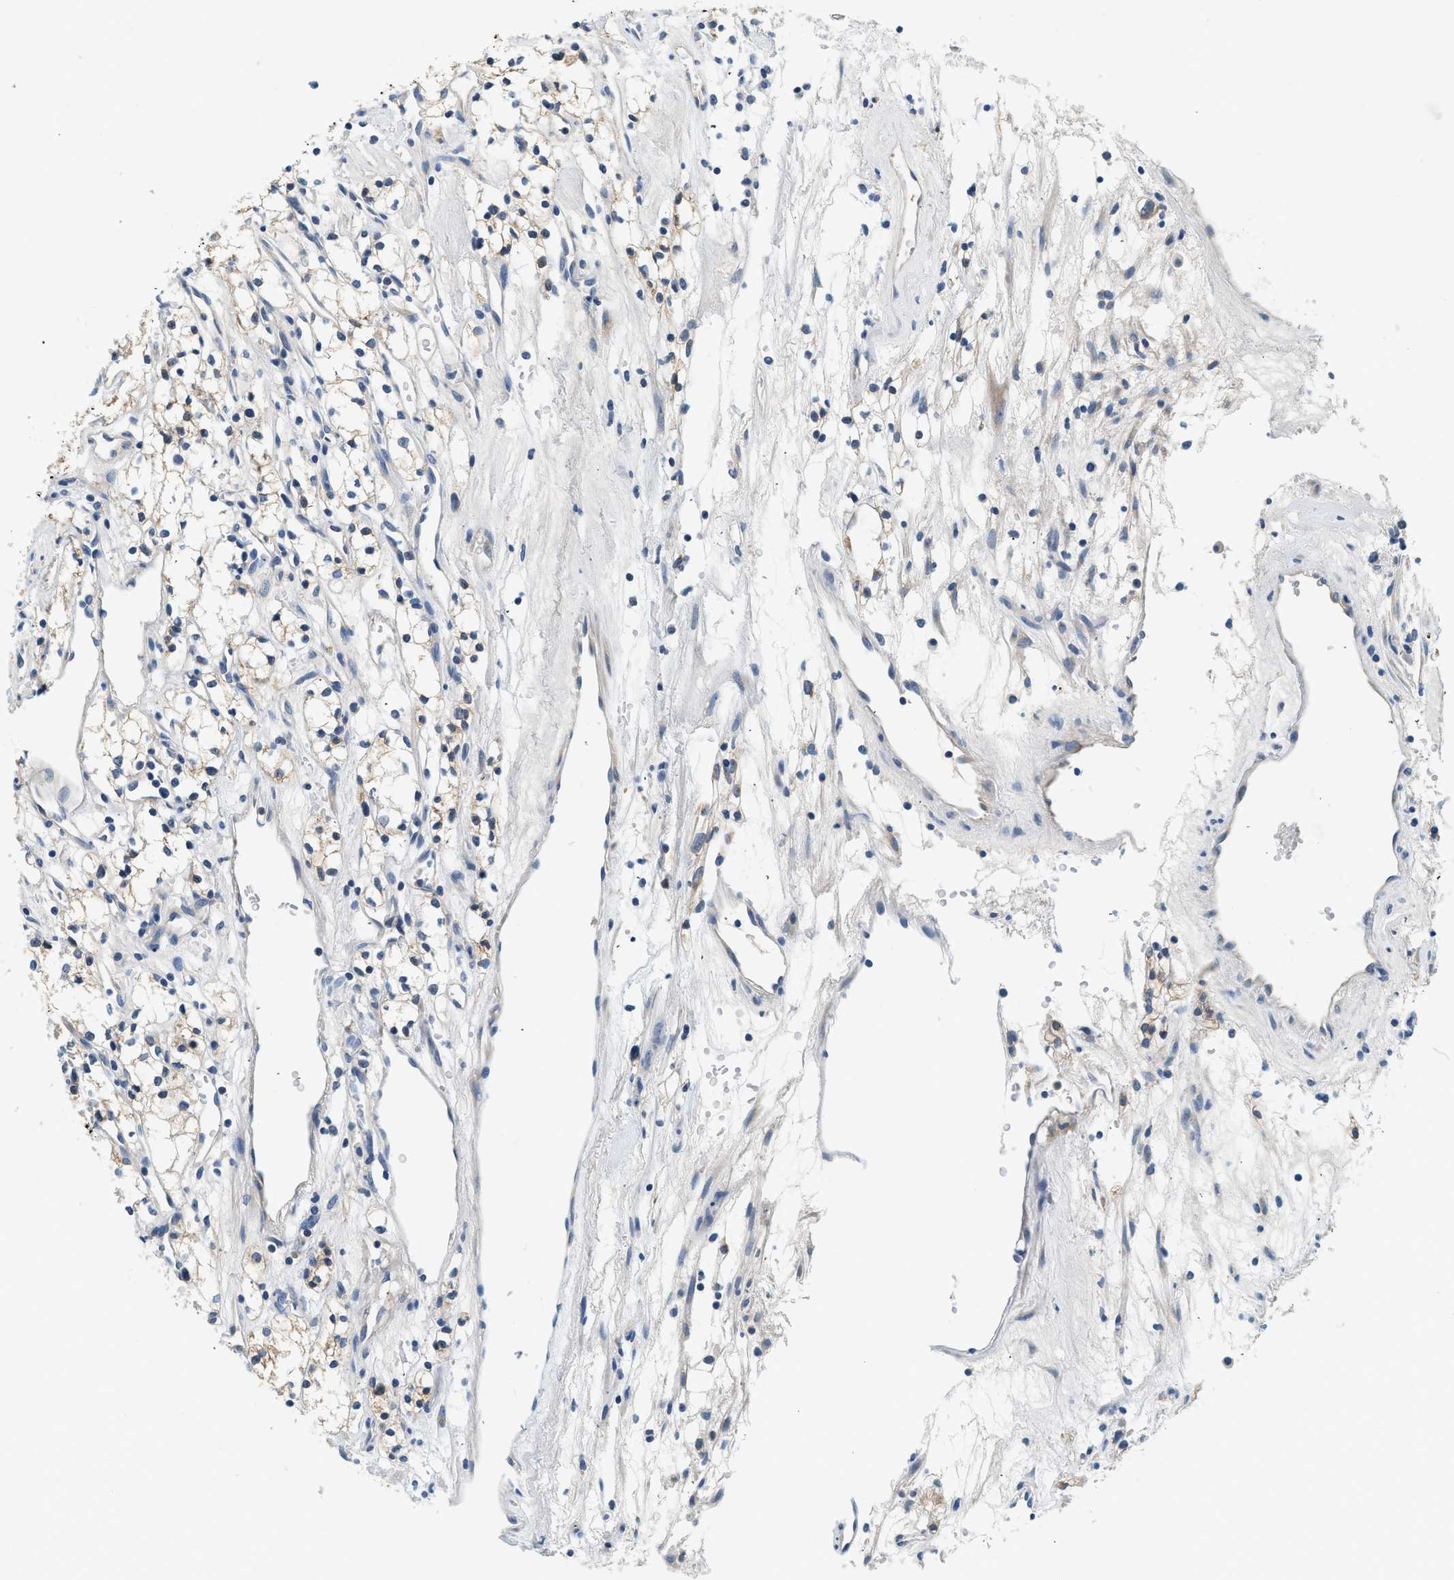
{"staining": {"intensity": "negative", "quantity": "none", "location": "none"}, "tissue": "renal cancer", "cell_type": "Tumor cells", "image_type": "cancer", "snomed": [{"axis": "morphology", "description": "Adenocarcinoma, NOS"}, {"axis": "topography", "description": "Kidney"}], "caption": "Immunohistochemistry of human renal adenocarcinoma demonstrates no expression in tumor cells. (Immunohistochemistry, brightfield microscopy, high magnification).", "gene": "SLC35E1", "patient": {"sex": "male", "age": 59}}